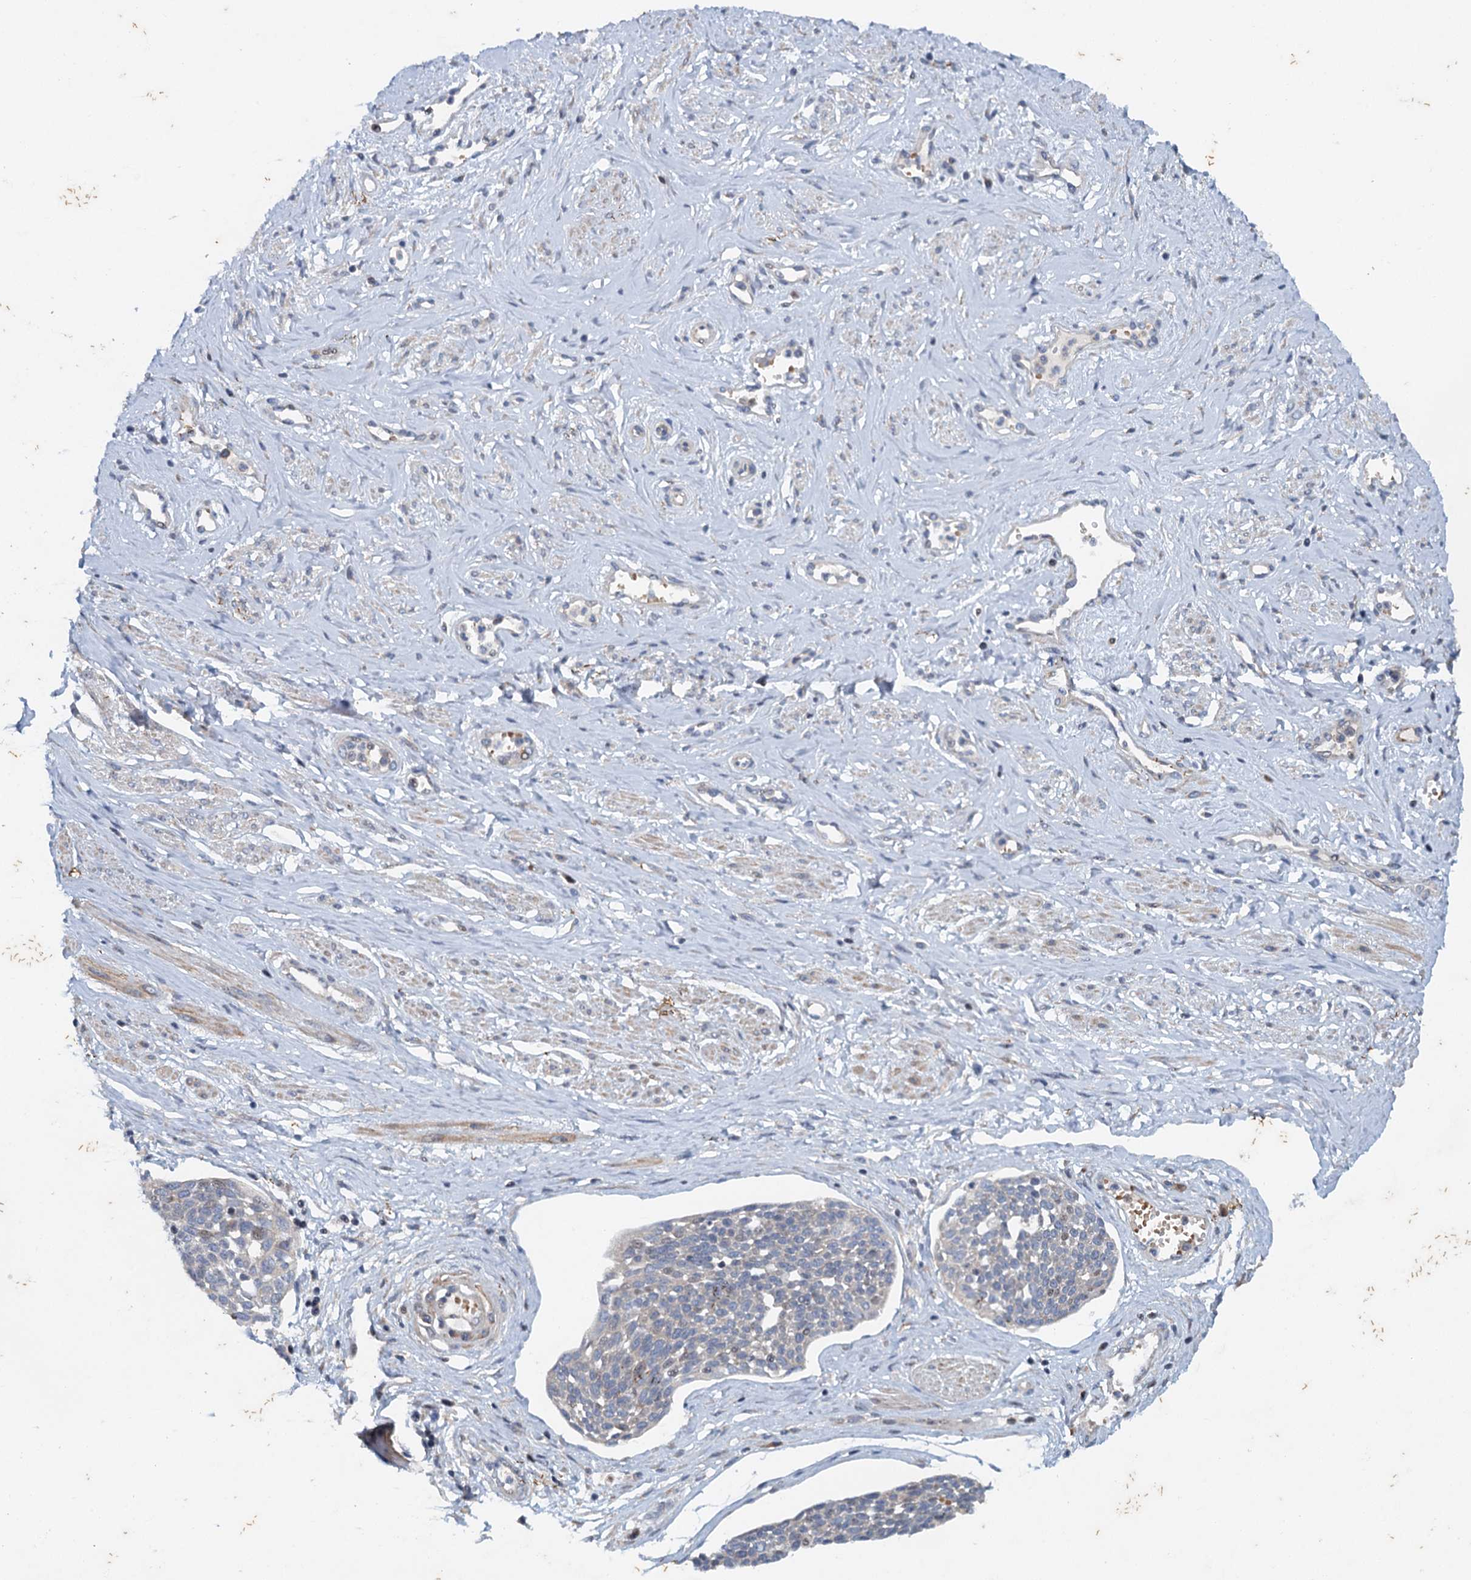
{"staining": {"intensity": "negative", "quantity": "none", "location": "none"}, "tissue": "cervical cancer", "cell_type": "Tumor cells", "image_type": "cancer", "snomed": [{"axis": "morphology", "description": "Squamous cell carcinoma, NOS"}, {"axis": "topography", "description": "Cervix"}], "caption": "Immunohistochemistry (IHC) of human cervical cancer displays no positivity in tumor cells.", "gene": "NBEA", "patient": {"sex": "female", "age": 34}}